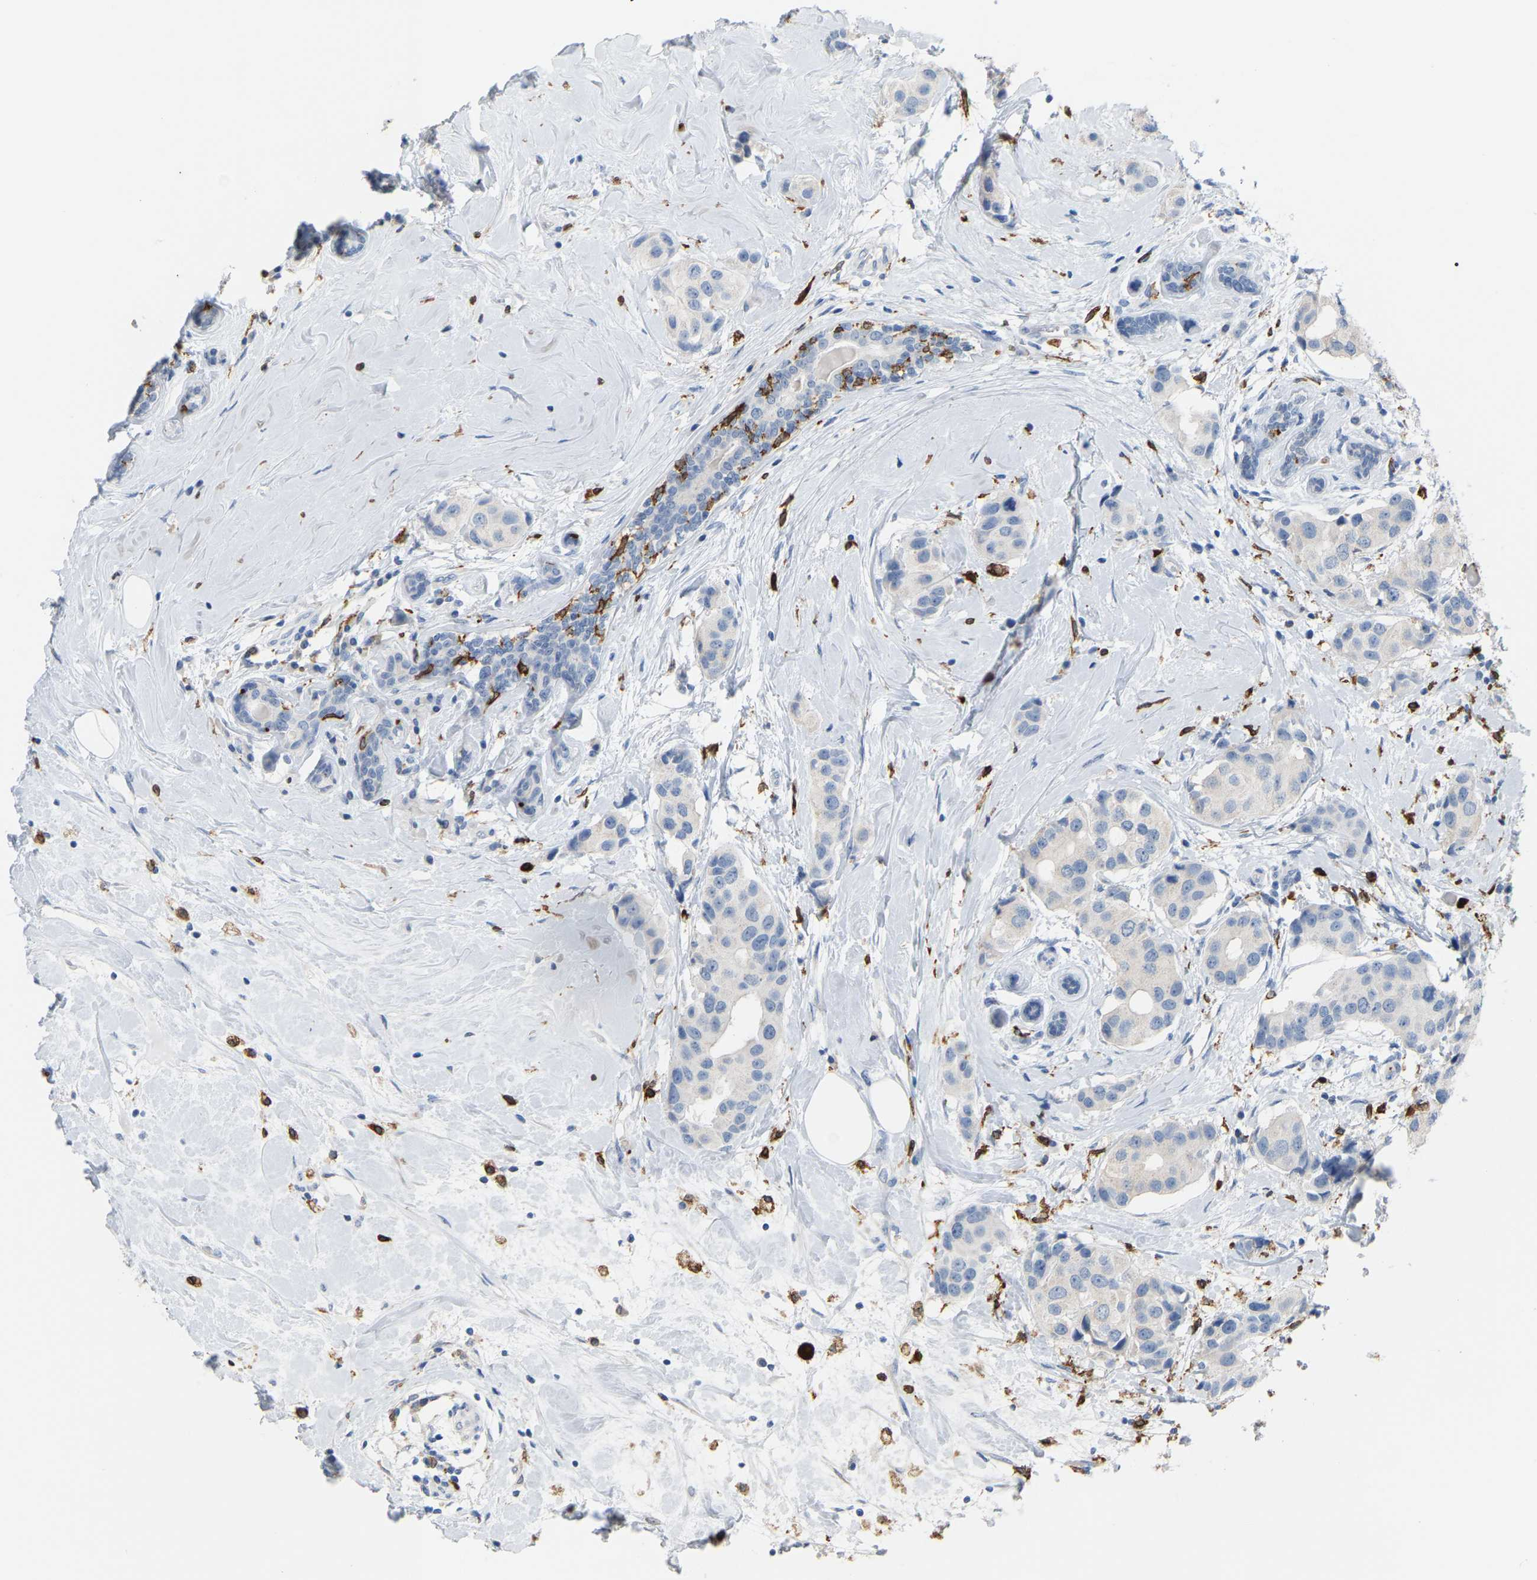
{"staining": {"intensity": "negative", "quantity": "none", "location": "none"}, "tissue": "breast cancer", "cell_type": "Tumor cells", "image_type": "cancer", "snomed": [{"axis": "morphology", "description": "Normal tissue, NOS"}, {"axis": "morphology", "description": "Duct carcinoma"}, {"axis": "topography", "description": "Breast"}], "caption": "Immunohistochemistry of breast invasive ductal carcinoma displays no positivity in tumor cells. (DAB IHC, high magnification).", "gene": "PTGS1", "patient": {"sex": "female", "age": 39}}